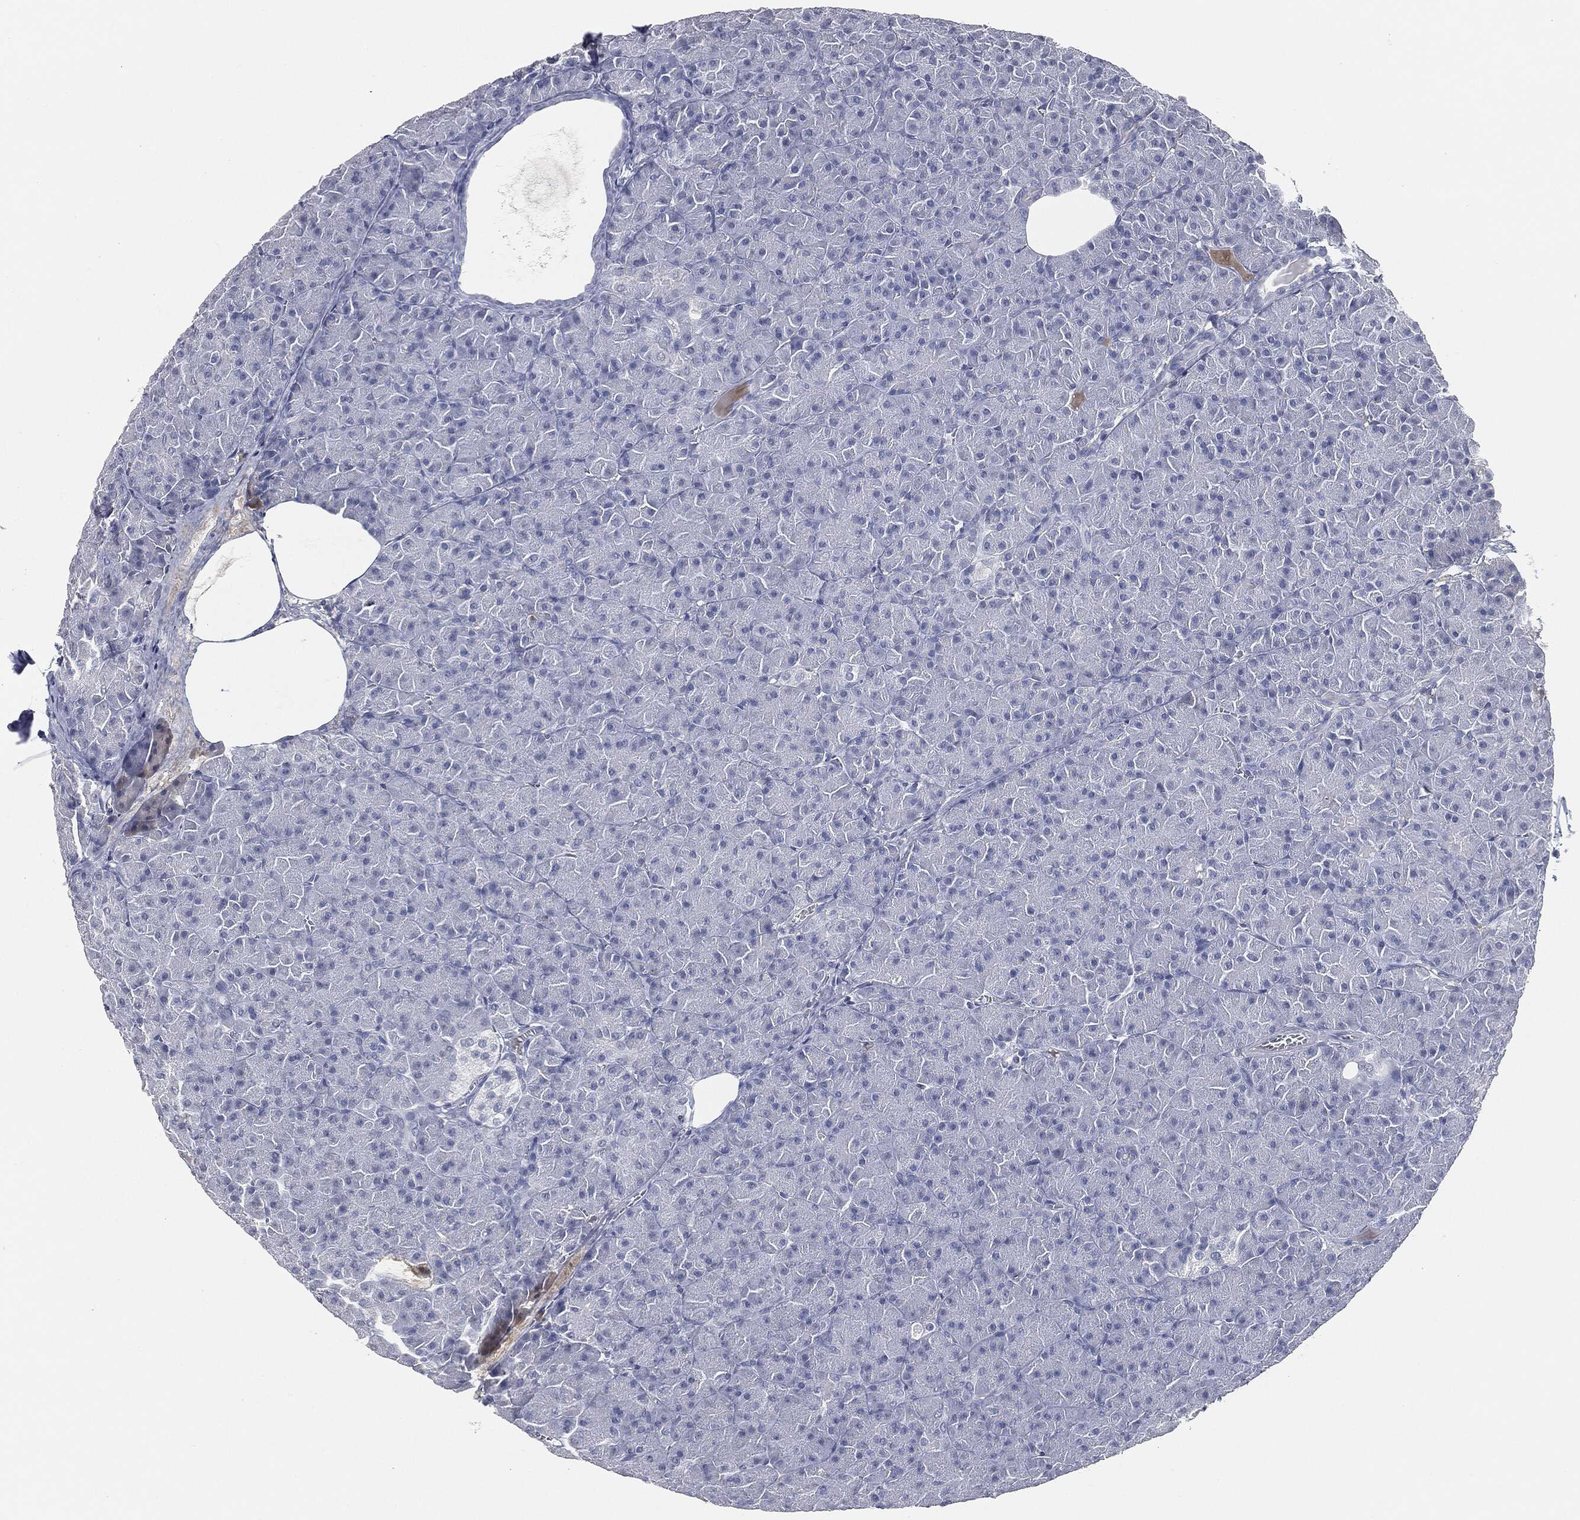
{"staining": {"intensity": "negative", "quantity": "none", "location": "none"}, "tissue": "pancreas", "cell_type": "Exocrine glandular cells", "image_type": "normal", "snomed": [{"axis": "morphology", "description": "Normal tissue, NOS"}, {"axis": "topography", "description": "Pancreas"}], "caption": "This is an immunohistochemistry (IHC) micrograph of normal human pancreas. There is no positivity in exocrine glandular cells.", "gene": "SIGLEC7", "patient": {"sex": "male", "age": 61}}